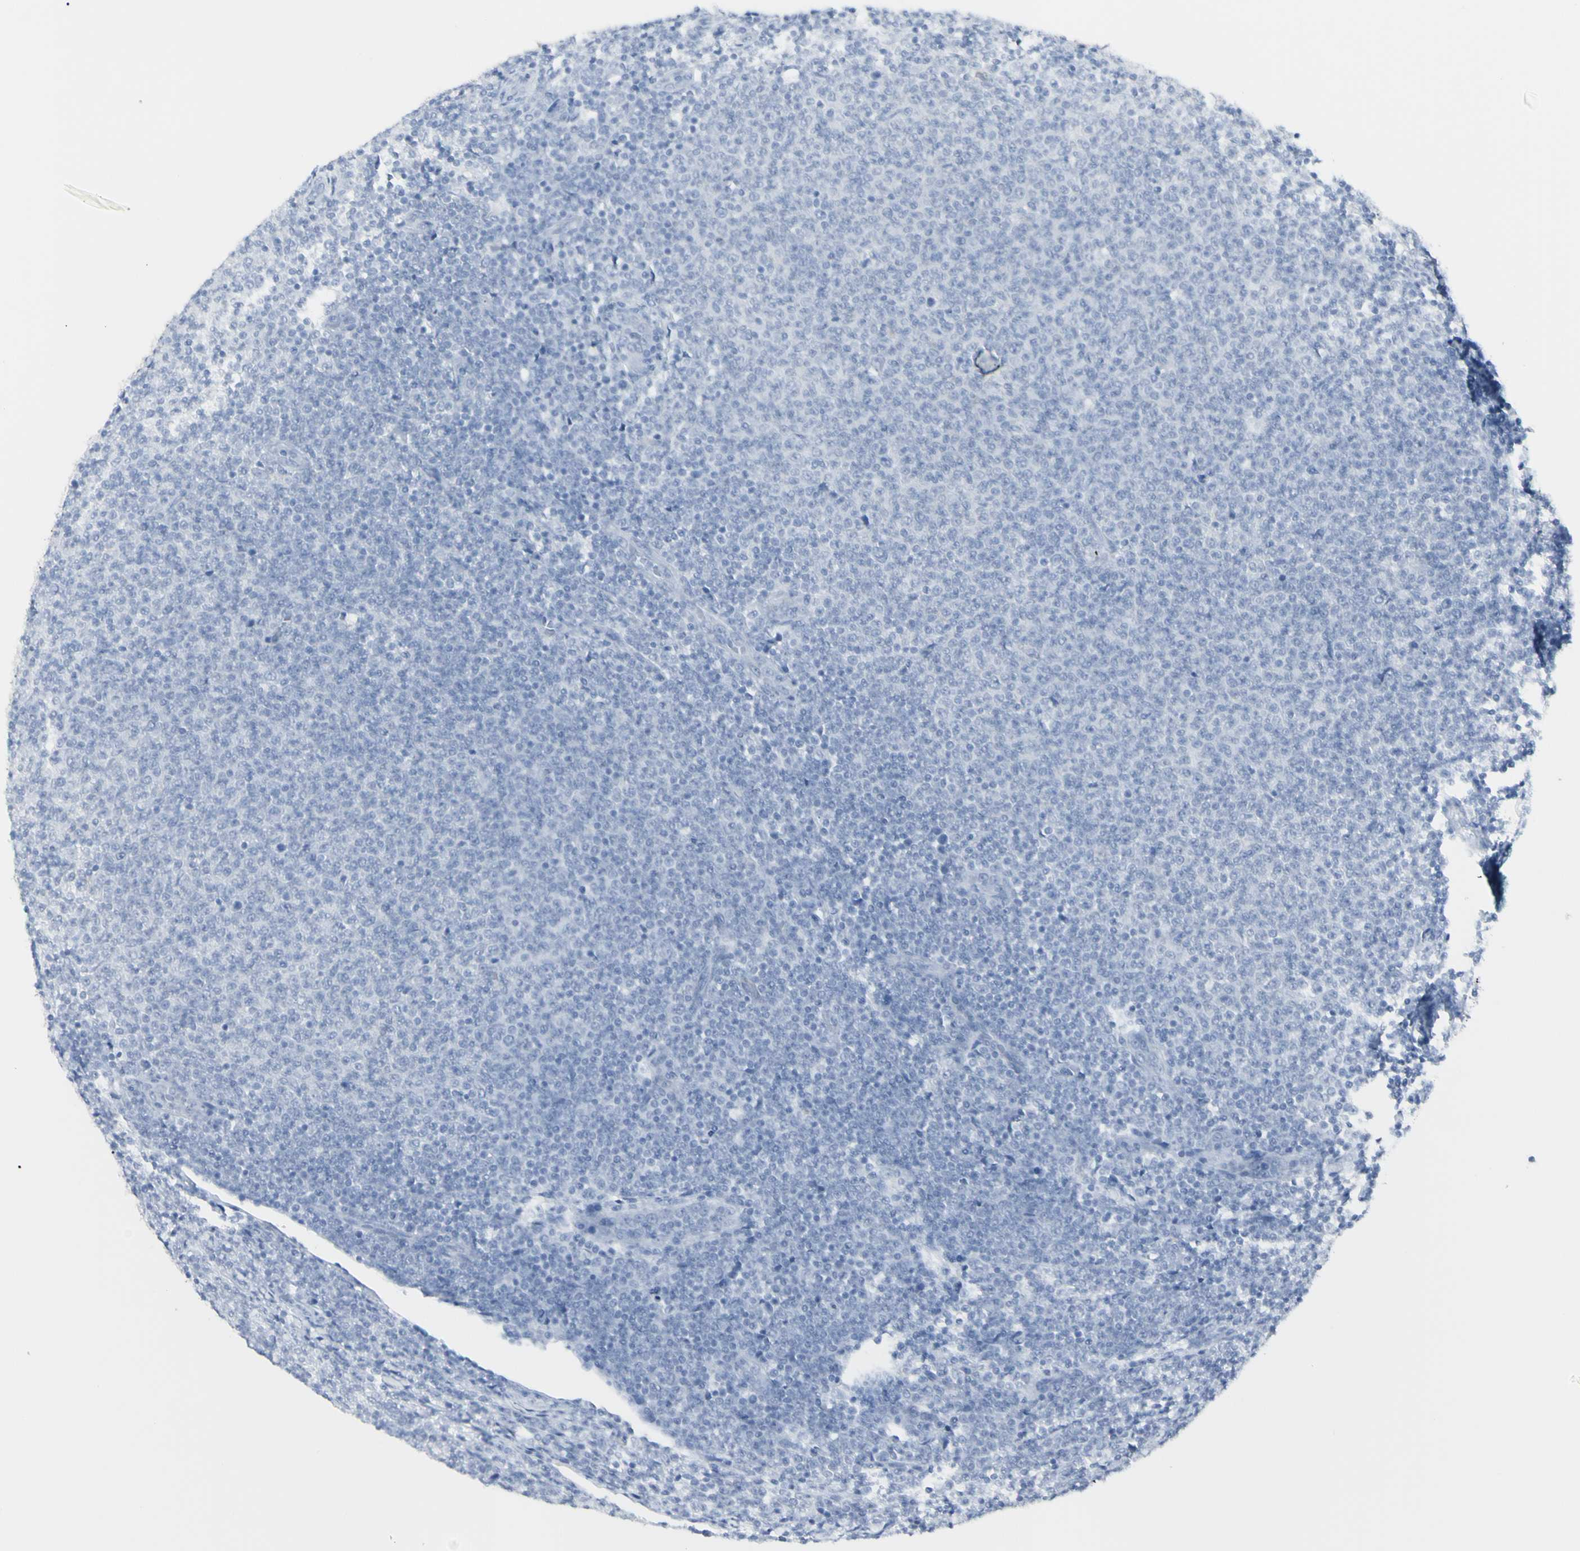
{"staining": {"intensity": "negative", "quantity": "none", "location": "none"}, "tissue": "lymphoma", "cell_type": "Tumor cells", "image_type": "cancer", "snomed": [{"axis": "morphology", "description": "Malignant lymphoma, non-Hodgkin's type, Low grade"}, {"axis": "topography", "description": "Lymph node"}], "caption": "This image is of lymphoma stained with immunohistochemistry to label a protein in brown with the nuclei are counter-stained blue. There is no staining in tumor cells.", "gene": "ENSG00000198211", "patient": {"sex": "male", "age": 66}}